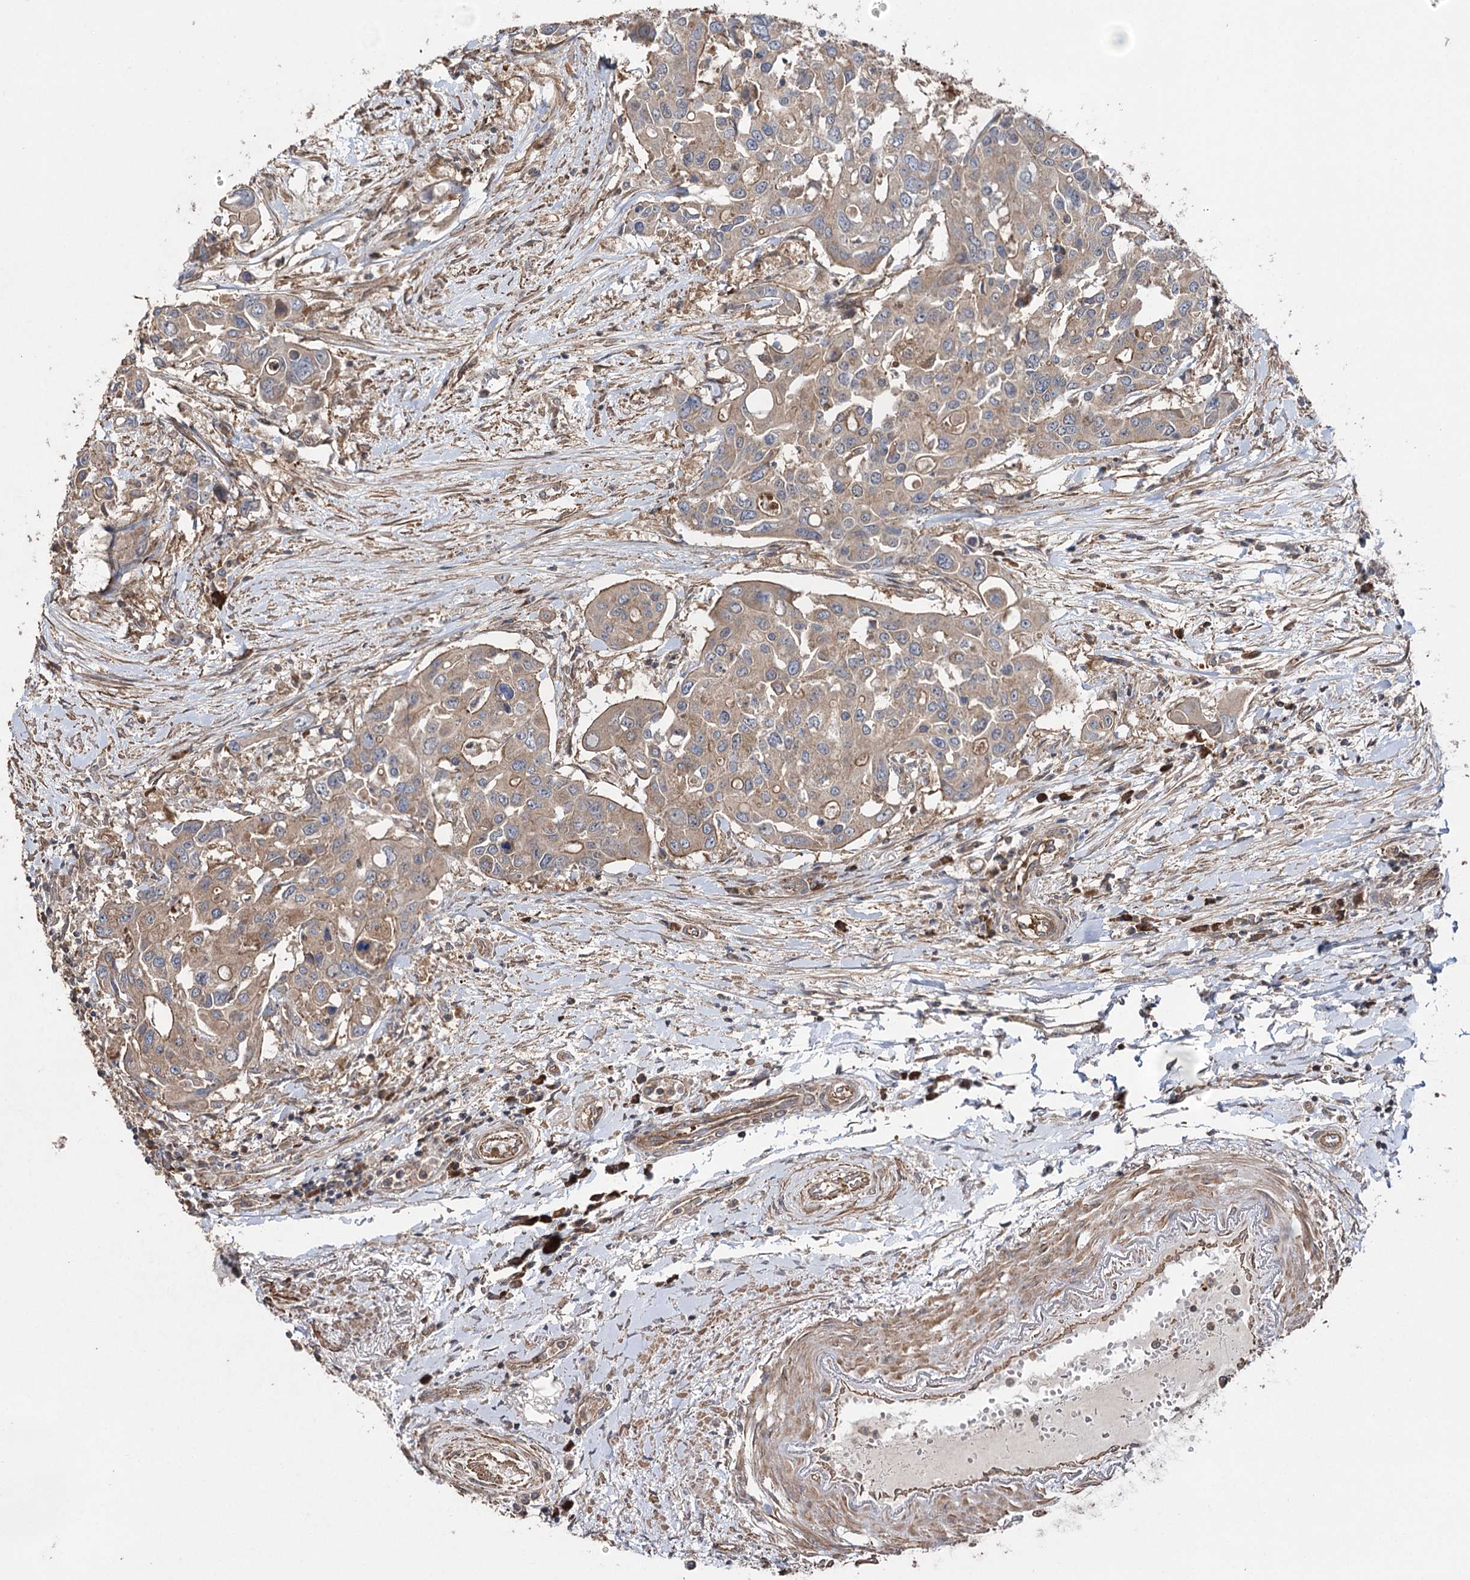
{"staining": {"intensity": "moderate", "quantity": ">75%", "location": "cytoplasmic/membranous"}, "tissue": "colorectal cancer", "cell_type": "Tumor cells", "image_type": "cancer", "snomed": [{"axis": "morphology", "description": "Adenocarcinoma, NOS"}, {"axis": "topography", "description": "Colon"}], "caption": "High-power microscopy captured an immunohistochemistry photomicrograph of adenocarcinoma (colorectal), revealing moderate cytoplasmic/membranous positivity in approximately >75% of tumor cells.", "gene": "LARS2", "patient": {"sex": "male", "age": 77}}